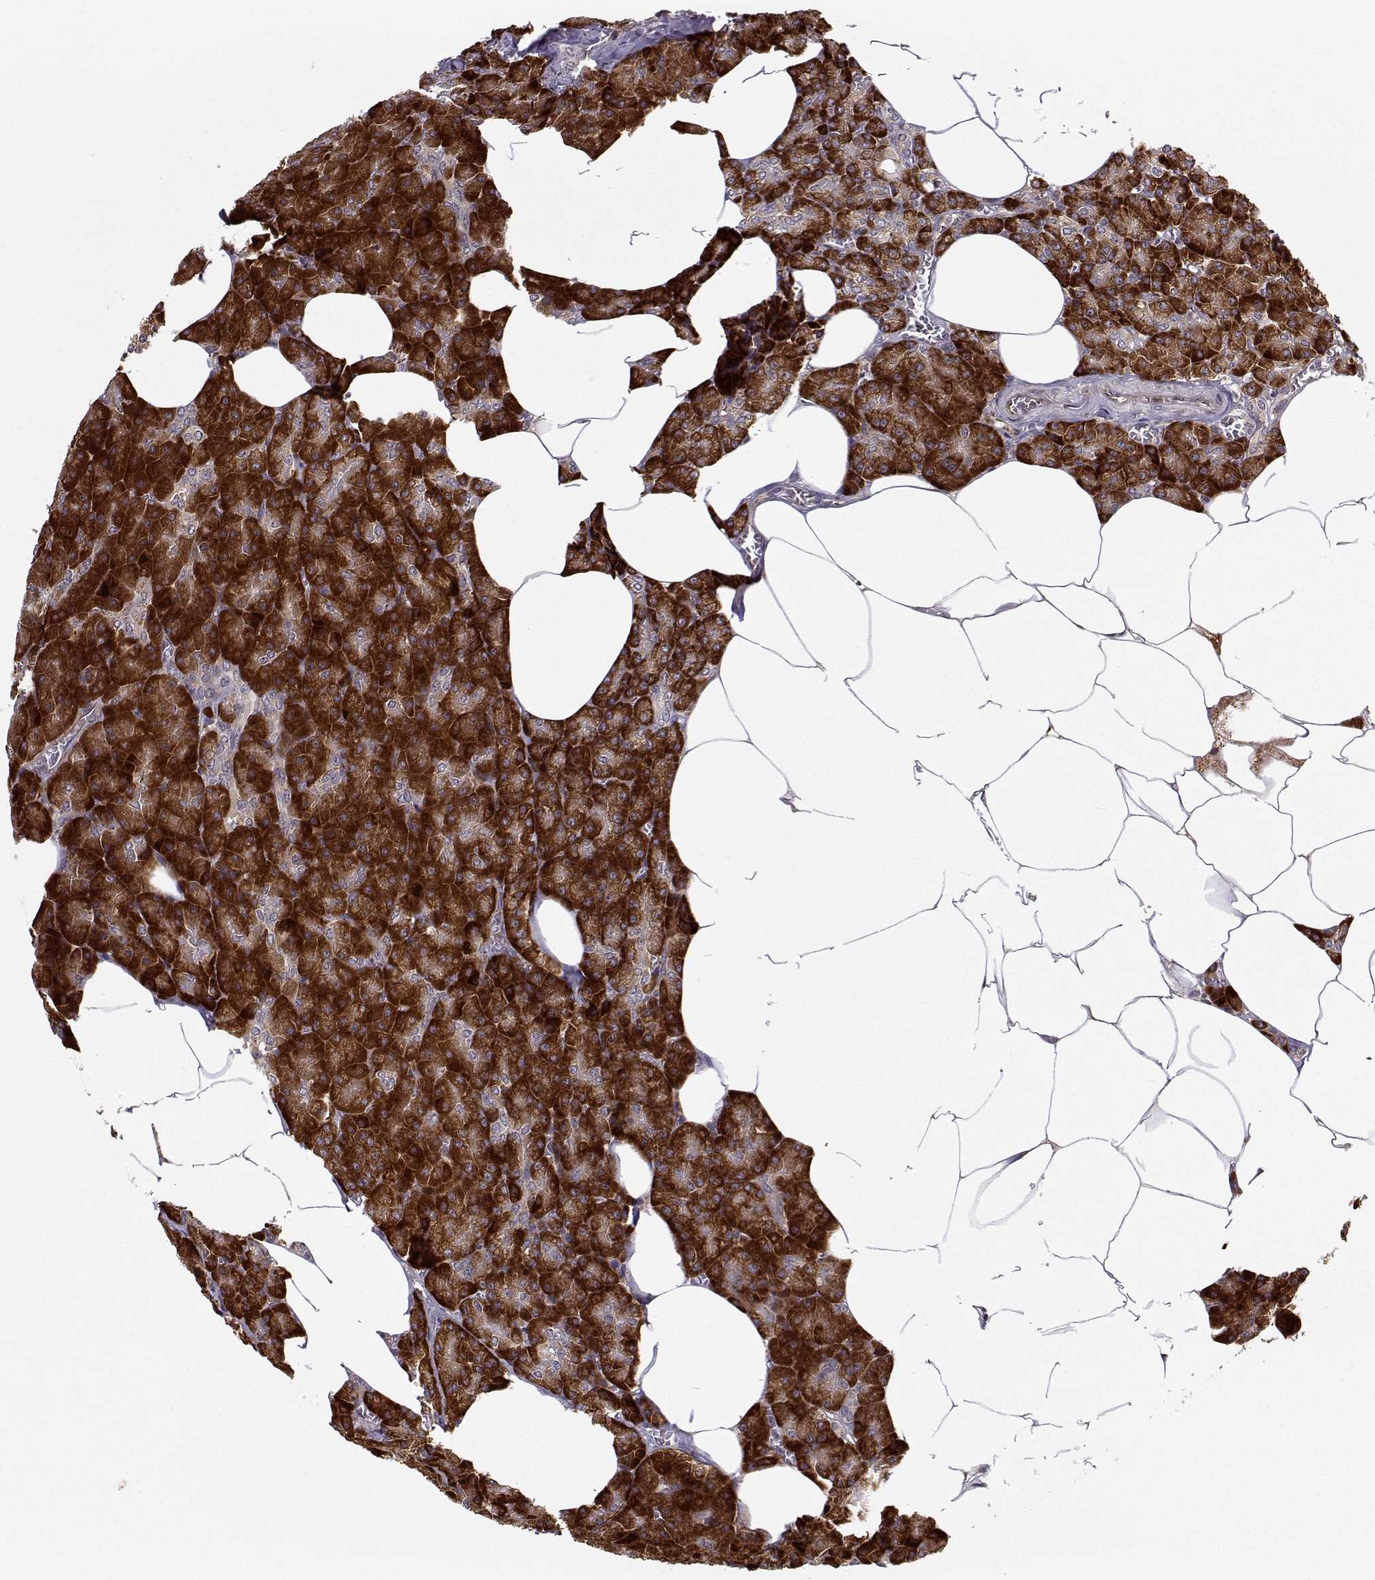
{"staining": {"intensity": "strong", "quantity": ">75%", "location": "cytoplasmic/membranous"}, "tissue": "pancreas", "cell_type": "Exocrine glandular cells", "image_type": "normal", "snomed": [{"axis": "morphology", "description": "Normal tissue, NOS"}, {"axis": "topography", "description": "Pancreas"}], "caption": "Immunohistochemical staining of unremarkable pancreas displays high levels of strong cytoplasmic/membranous positivity in approximately >75% of exocrine glandular cells.", "gene": "RPL31", "patient": {"sex": "female", "age": 45}}